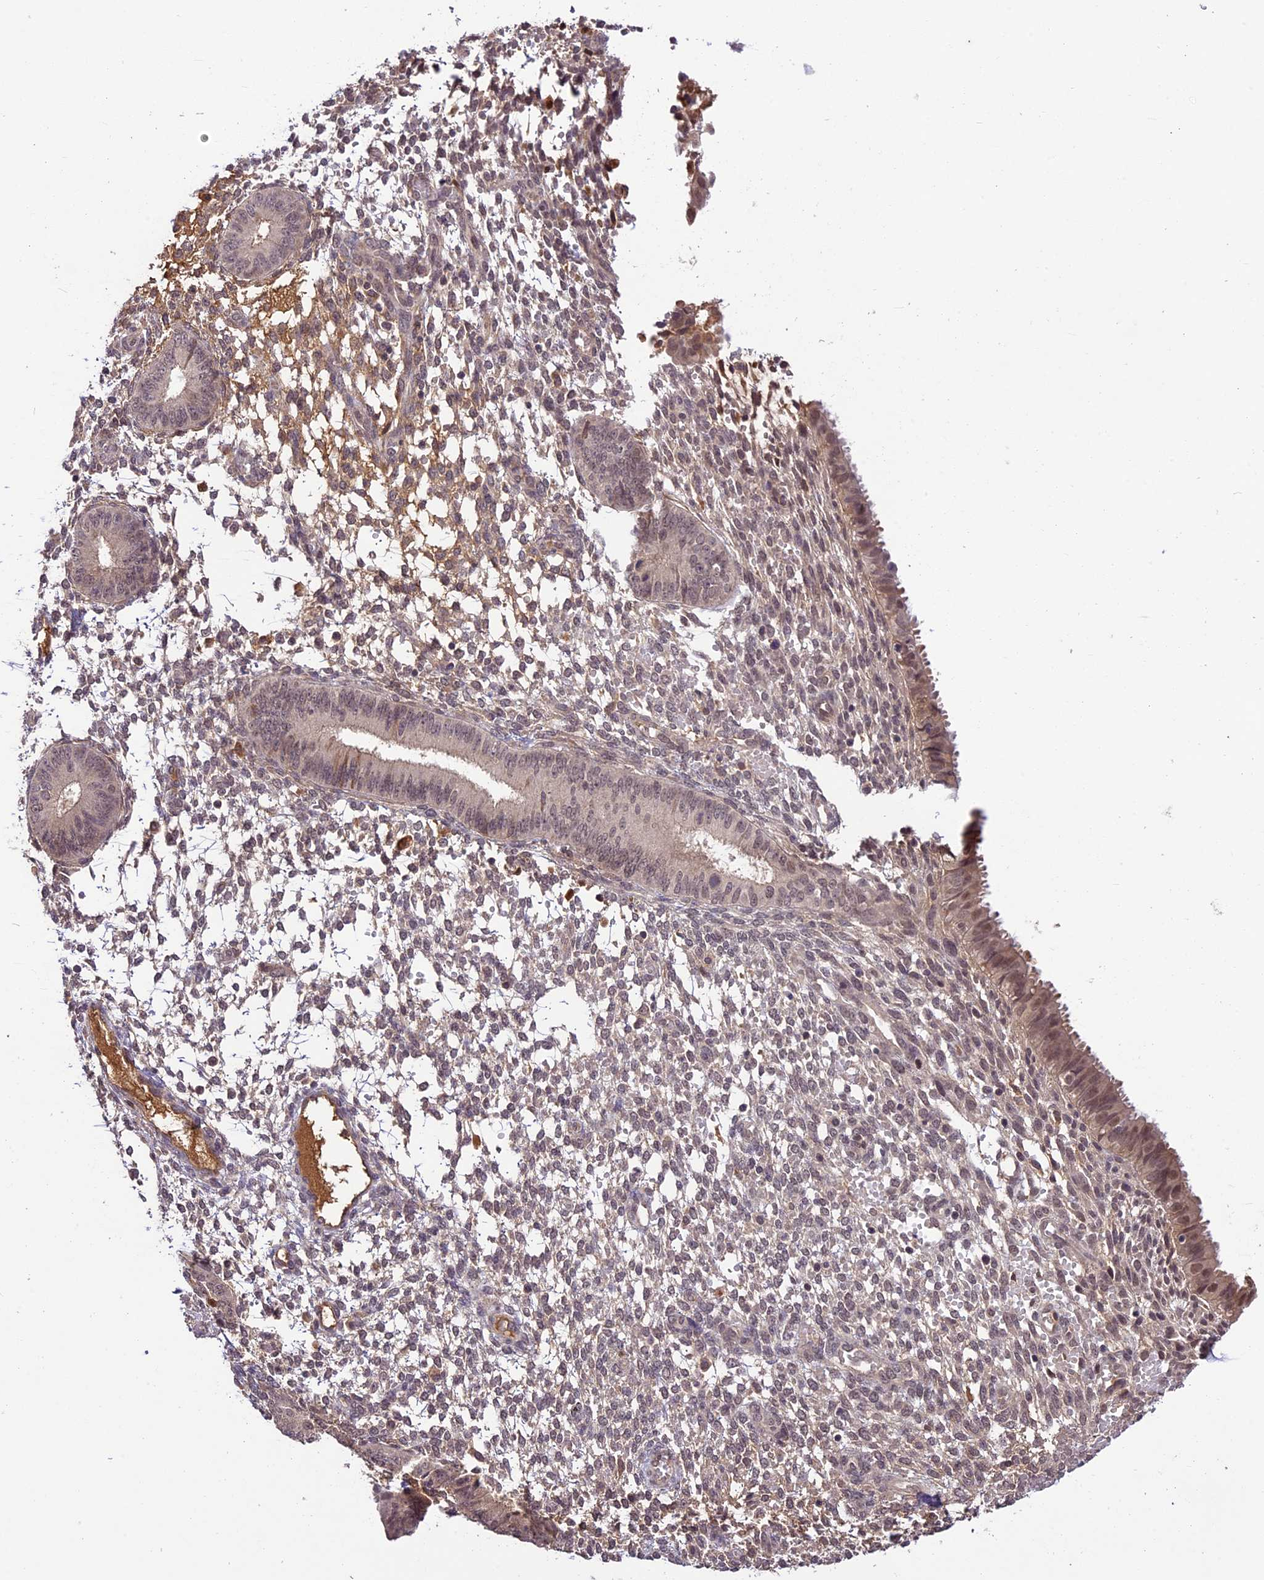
{"staining": {"intensity": "weak", "quantity": "<25%", "location": "cytoplasmic/membranous"}, "tissue": "endometrium", "cell_type": "Cells in endometrial stroma", "image_type": "normal", "snomed": [{"axis": "morphology", "description": "Normal tissue, NOS"}, {"axis": "topography", "description": "Endometrium"}], "caption": "Human endometrium stained for a protein using IHC demonstrates no staining in cells in endometrial stroma.", "gene": "ATP10A", "patient": {"sex": "female", "age": 49}}